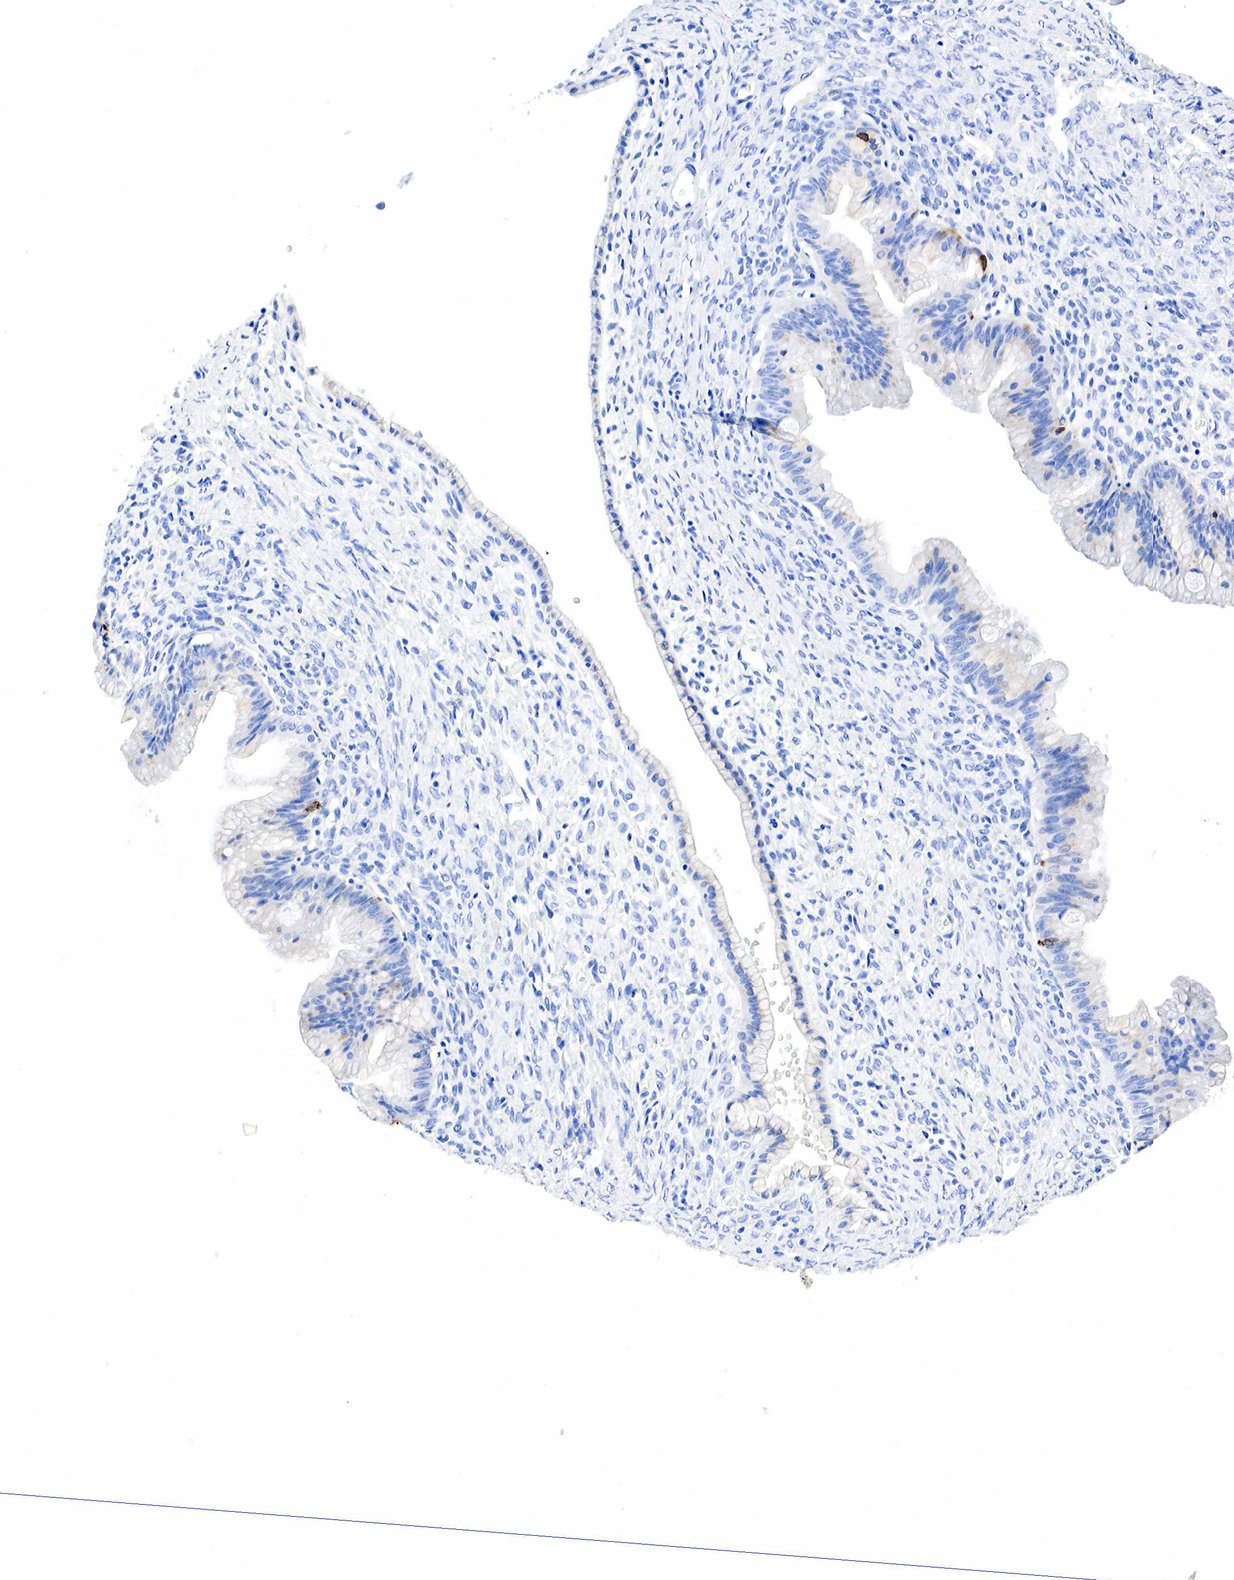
{"staining": {"intensity": "negative", "quantity": "none", "location": "none"}, "tissue": "ovarian cancer", "cell_type": "Tumor cells", "image_type": "cancer", "snomed": [{"axis": "morphology", "description": "Cystadenocarcinoma, mucinous, NOS"}, {"axis": "topography", "description": "Ovary"}], "caption": "Immunohistochemistry (IHC) photomicrograph of human mucinous cystadenocarcinoma (ovarian) stained for a protein (brown), which shows no expression in tumor cells.", "gene": "SST", "patient": {"sex": "female", "age": 25}}